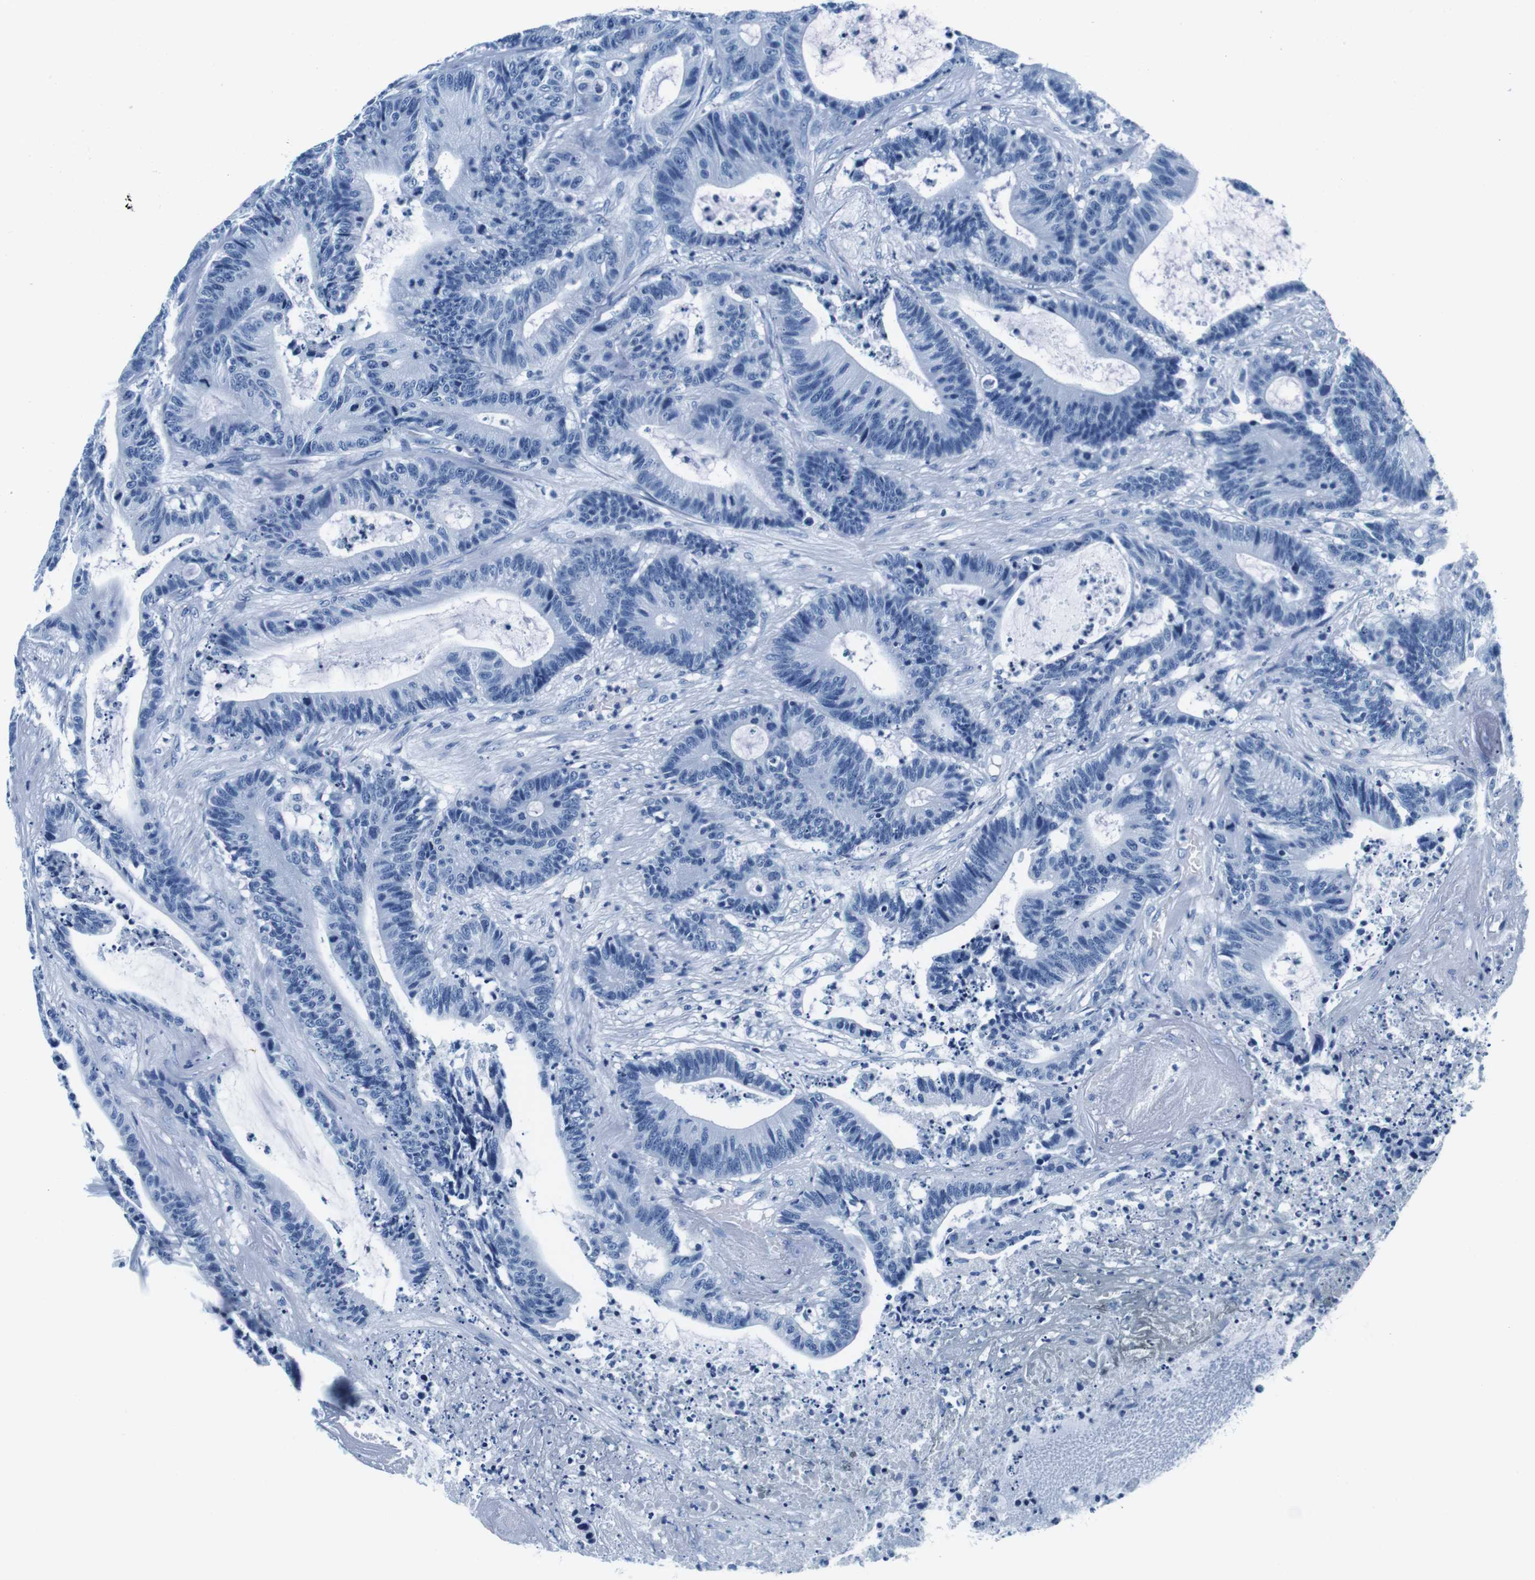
{"staining": {"intensity": "negative", "quantity": "none", "location": "none"}, "tissue": "colorectal cancer", "cell_type": "Tumor cells", "image_type": "cancer", "snomed": [{"axis": "morphology", "description": "Adenocarcinoma, NOS"}, {"axis": "topography", "description": "Colon"}], "caption": "An image of adenocarcinoma (colorectal) stained for a protein exhibits no brown staining in tumor cells.", "gene": "ELANE", "patient": {"sex": "female", "age": 84}}